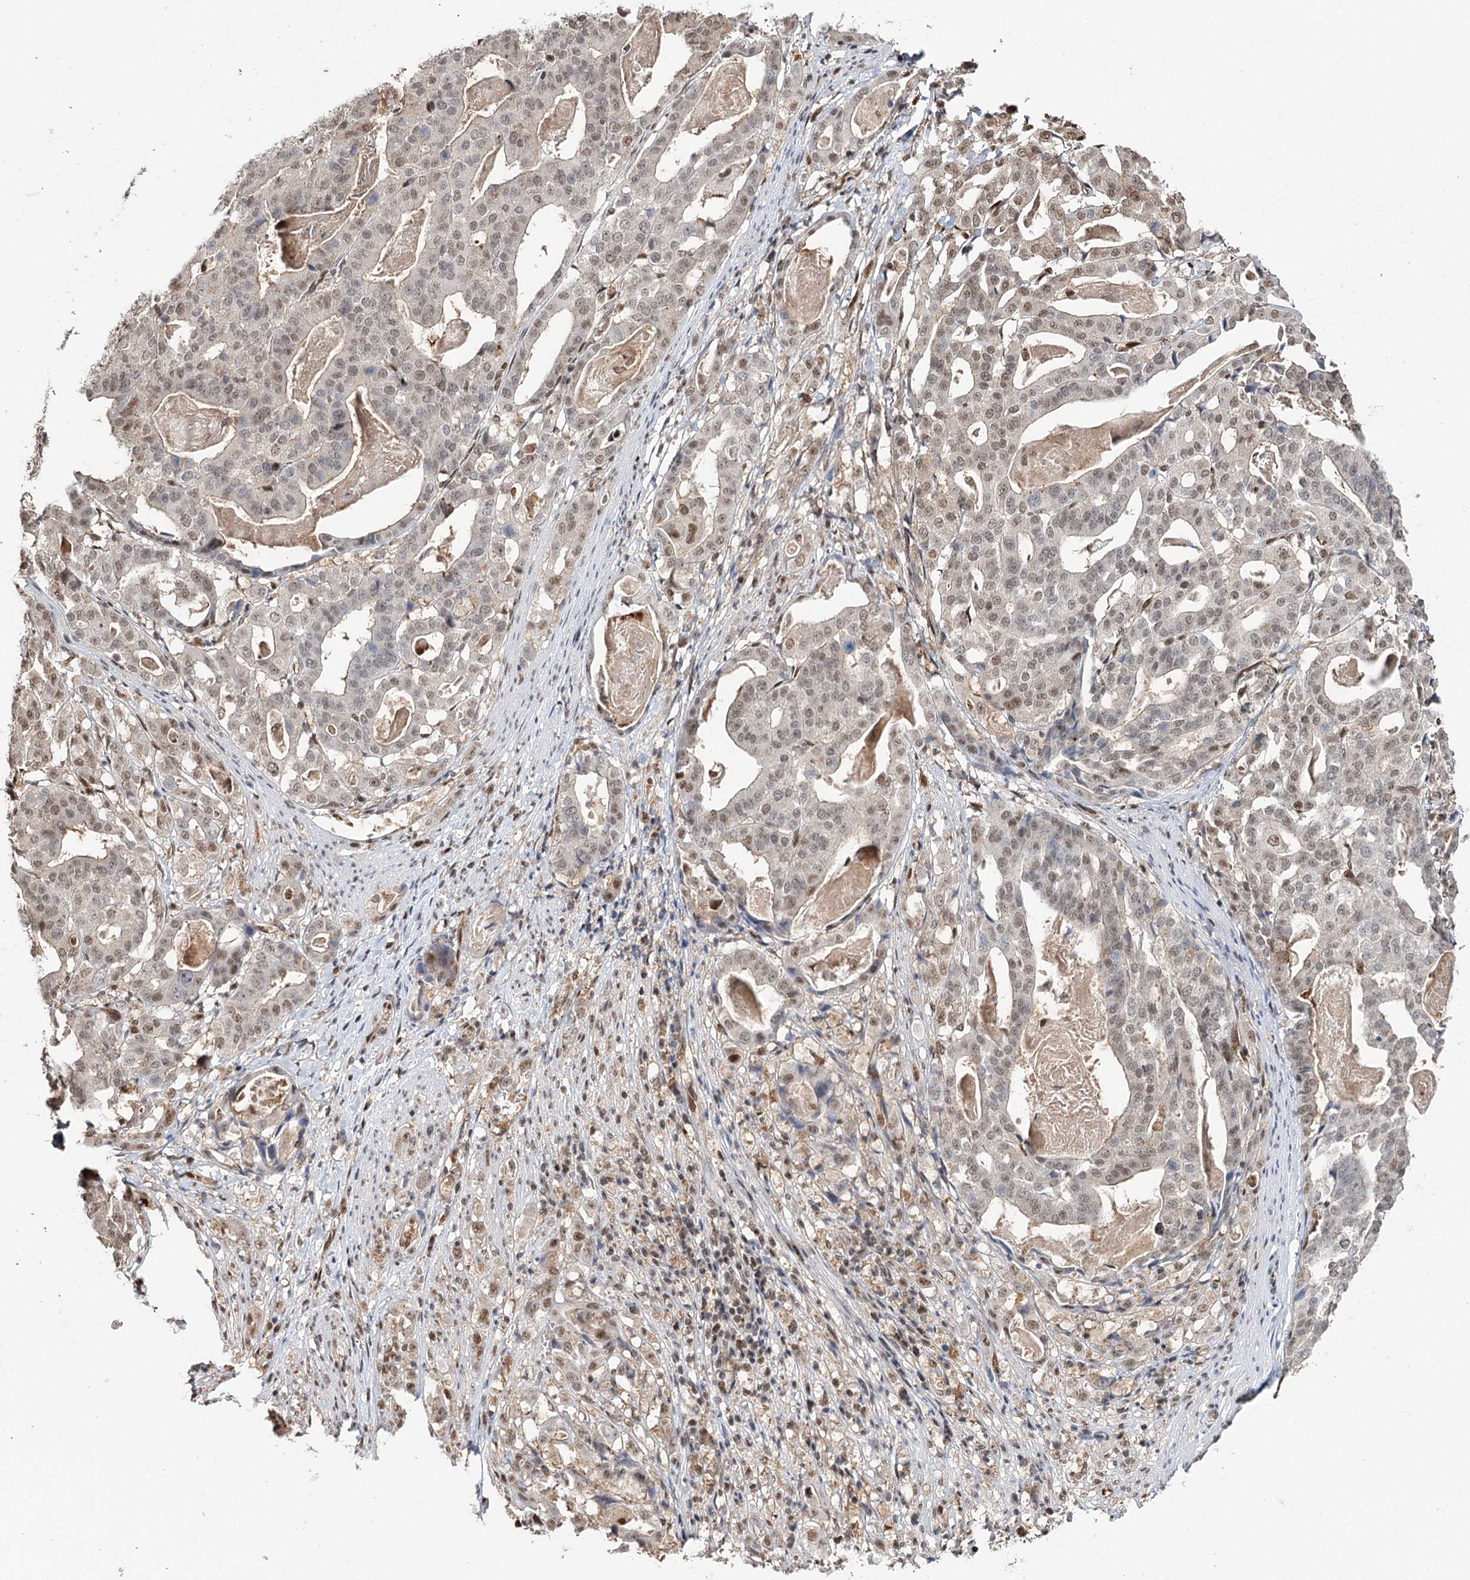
{"staining": {"intensity": "weak", "quantity": "25%-75%", "location": "nuclear"}, "tissue": "stomach cancer", "cell_type": "Tumor cells", "image_type": "cancer", "snomed": [{"axis": "morphology", "description": "Adenocarcinoma, NOS"}, {"axis": "topography", "description": "Stomach"}], "caption": "Tumor cells show weak nuclear staining in about 25%-75% of cells in stomach cancer.", "gene": "RPS27A", "patient": {"sex": "male", "age": 48}}